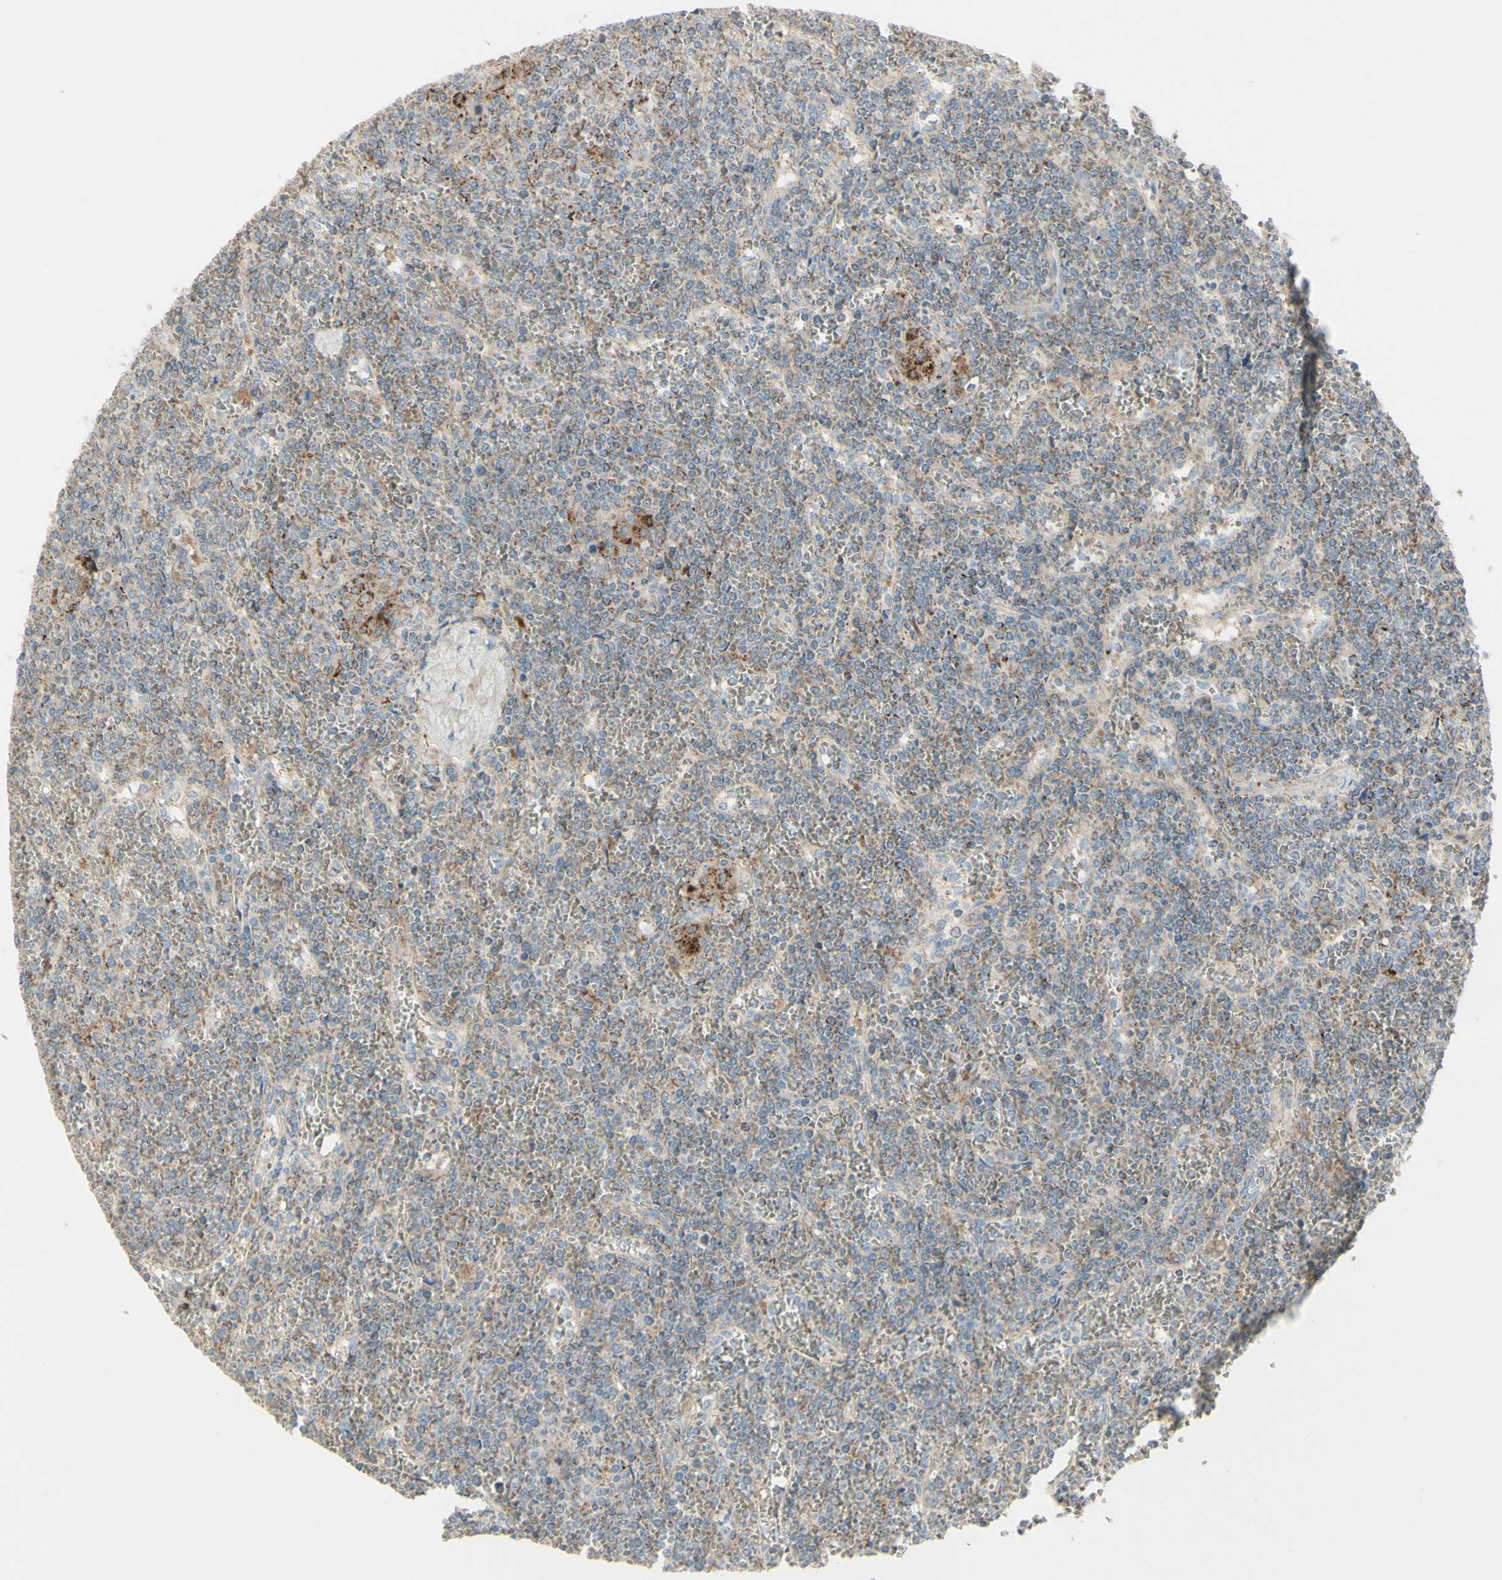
{"staining": {"intensity": "weak", "quantity": "<25%", "location": "cytoplasmic/membranous"}, "tissue": "lymphoma", "cell_type": "Tumor cells", "image_type": "cancer", "snomed": [{"axis": "morphology", "description": "Malignant lymphoma, non-Hodgkin's type, Low grade"}, {"axis": "topography", "description": "Spleen"}], "caption": "A photomicrograph of lymphoma stained for a protein exhibits no brown staining in tumor cells.", "gene": "CNTNAP1", "patient": {"sex": "female", "age": 19}}